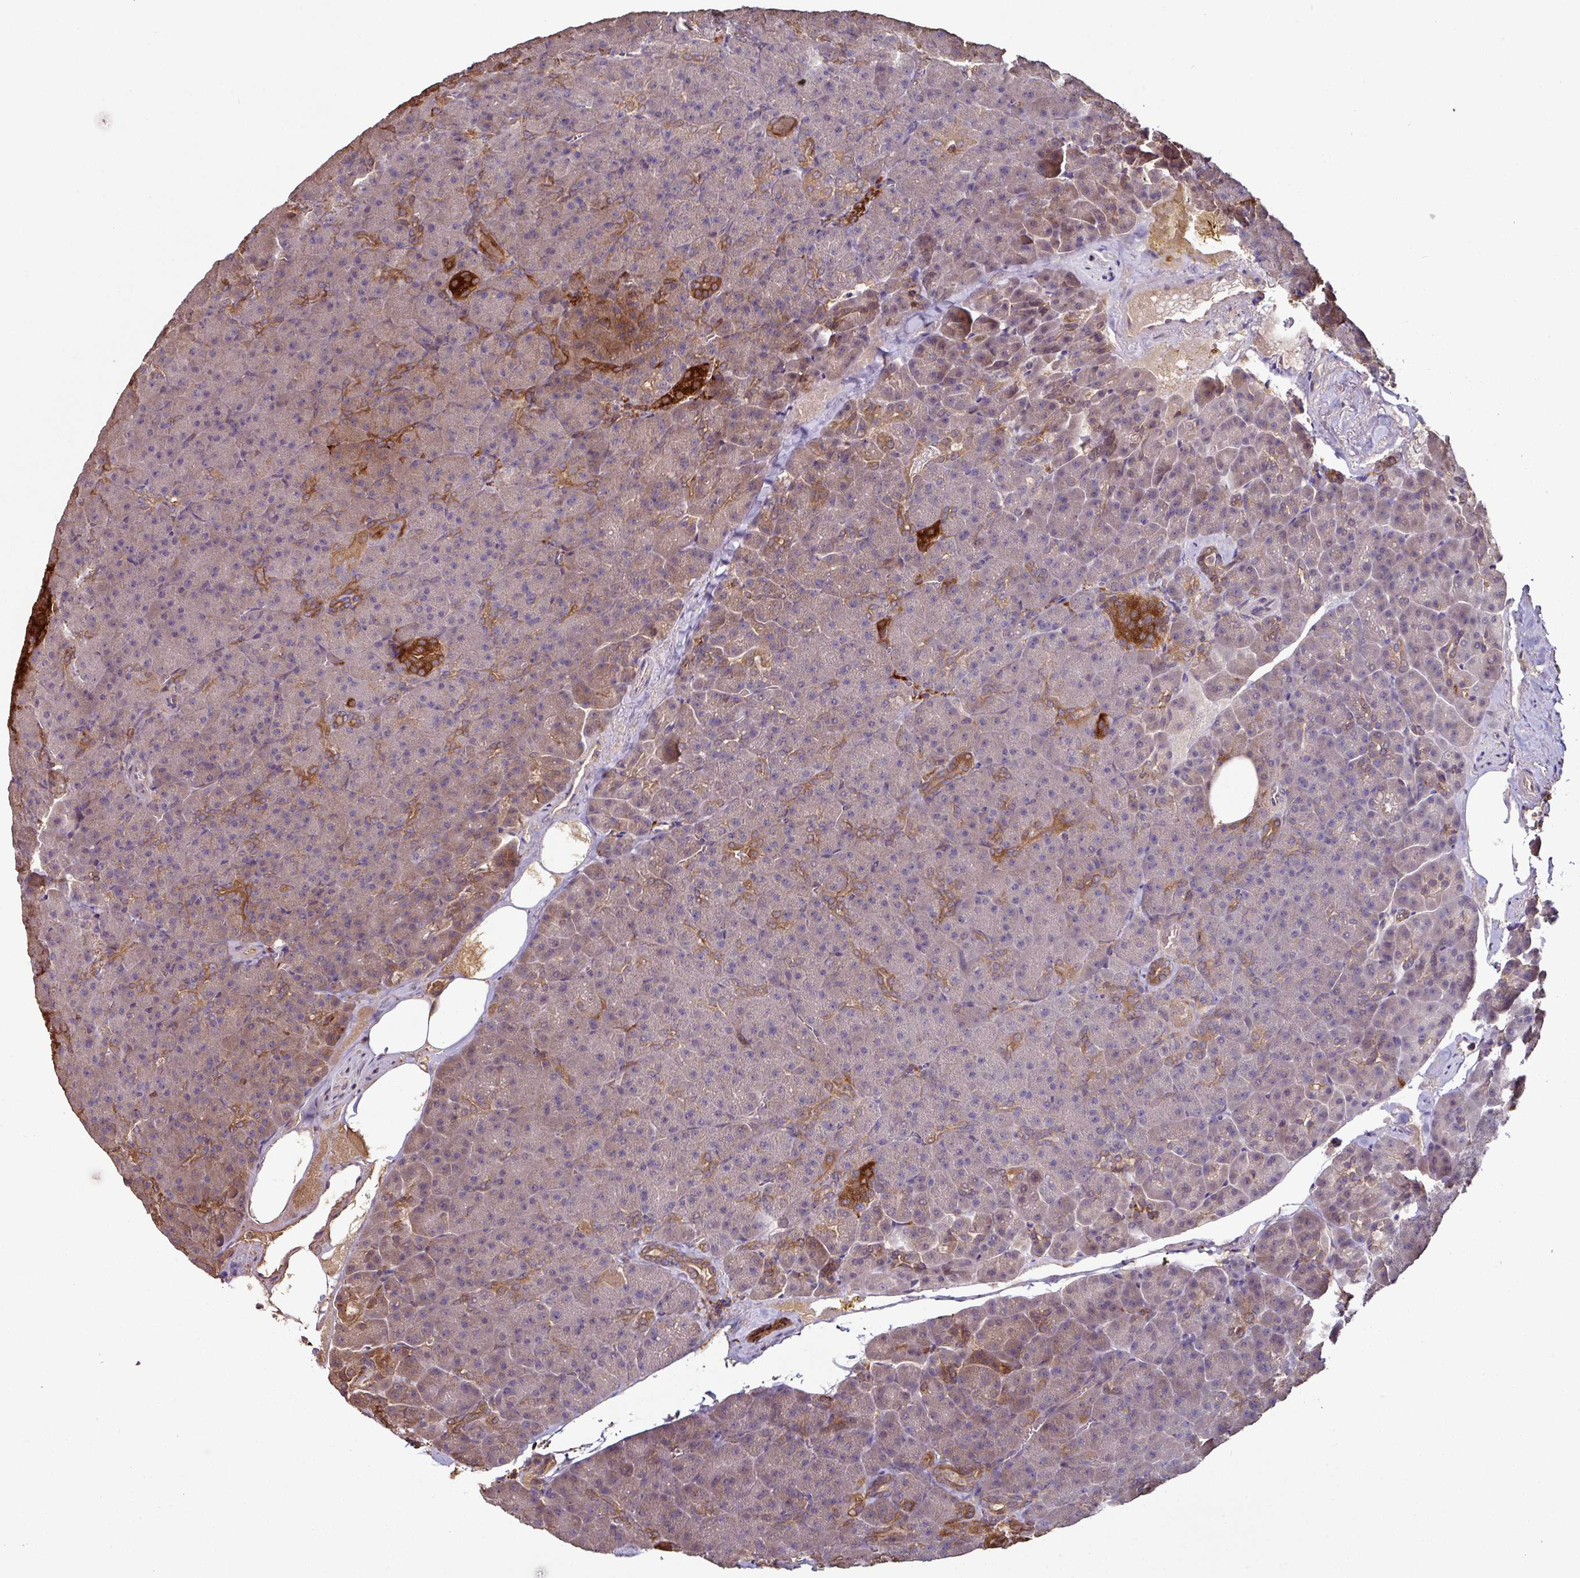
{"staining": {"intensity": "moderate", "quantity": "<25%", "location": "cytoplasmic/membranous"}, "tissue": "pancreas", "cell_type": "Exocrine glandular cells", "image_type": "normal", "snomed": [{"axis": "morphology", "description": "Normal tissue, NOS"}, {"axis": "topography", "description": "Pancreas"}], "caption": "About <25% of exocrine glandular cells in benign human pancreas display moderate cytoplasmic/membranous protein staining as visualized by brown immunohistochemical staining.", "gene": "GNPDA1", "patient": {"sex": "female", "age": 74}}